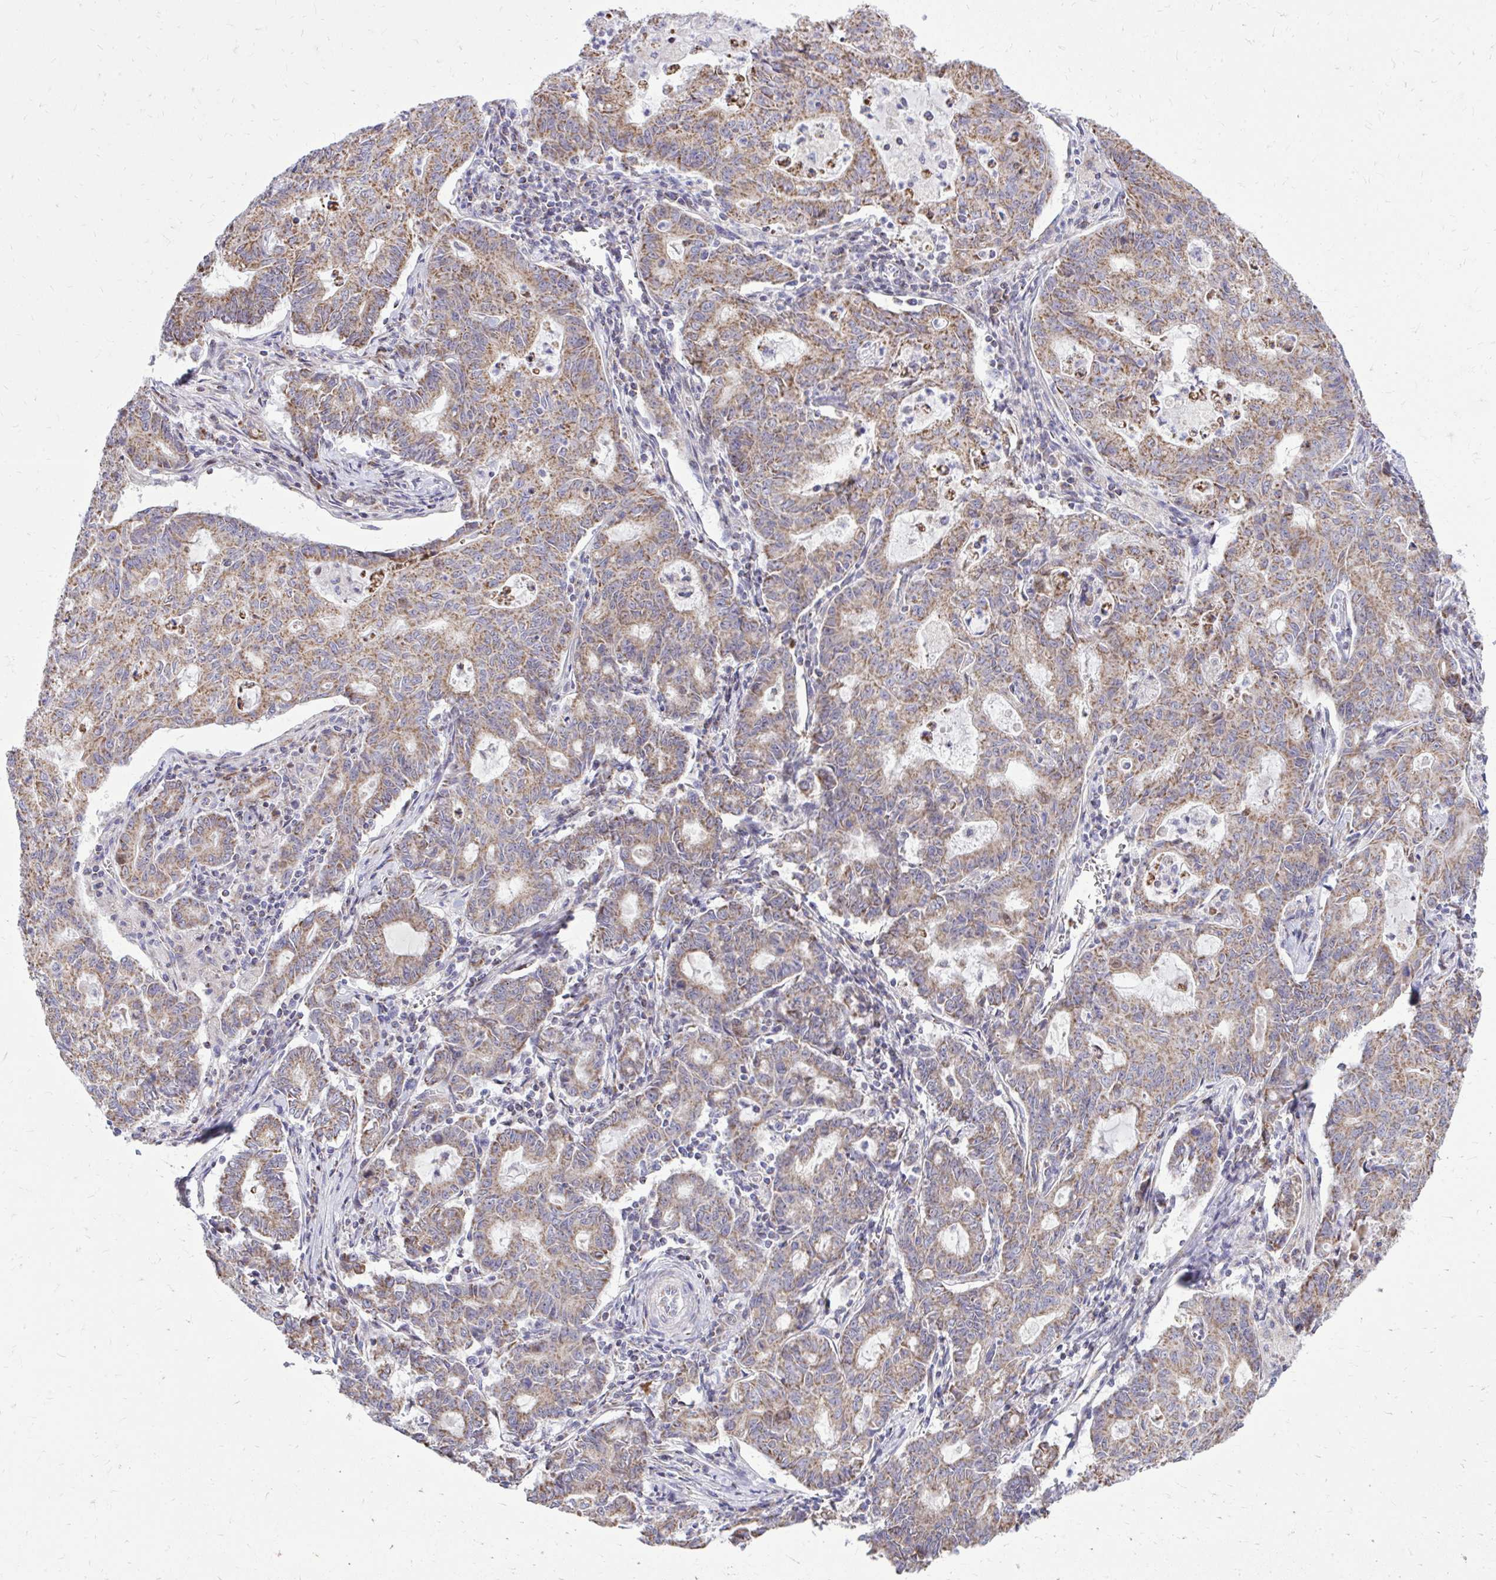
{"staining": {"intensity": "moderate", "quantity": ">75%", "location": "cytoplasmic/membranous"}, "tissue": "stomach cancer", "cell_type": "Tumor cells", "image_type": "cancer", "snomed": [{"axis": "morphology", "description": "Adenocarcinoma, NOS"}, {"axis": "topography", "description": "Stomach, upper"}], "caption": "Stomach cancer (adenocarcinoma) stained for a protein reveals moderate cytoplasmic/membranous positivity in tumor cells. (IHC, brightfield microscopy, high magnification).", "gene": "ZNF362", "patient": {"sex": "female", "age": 79}}